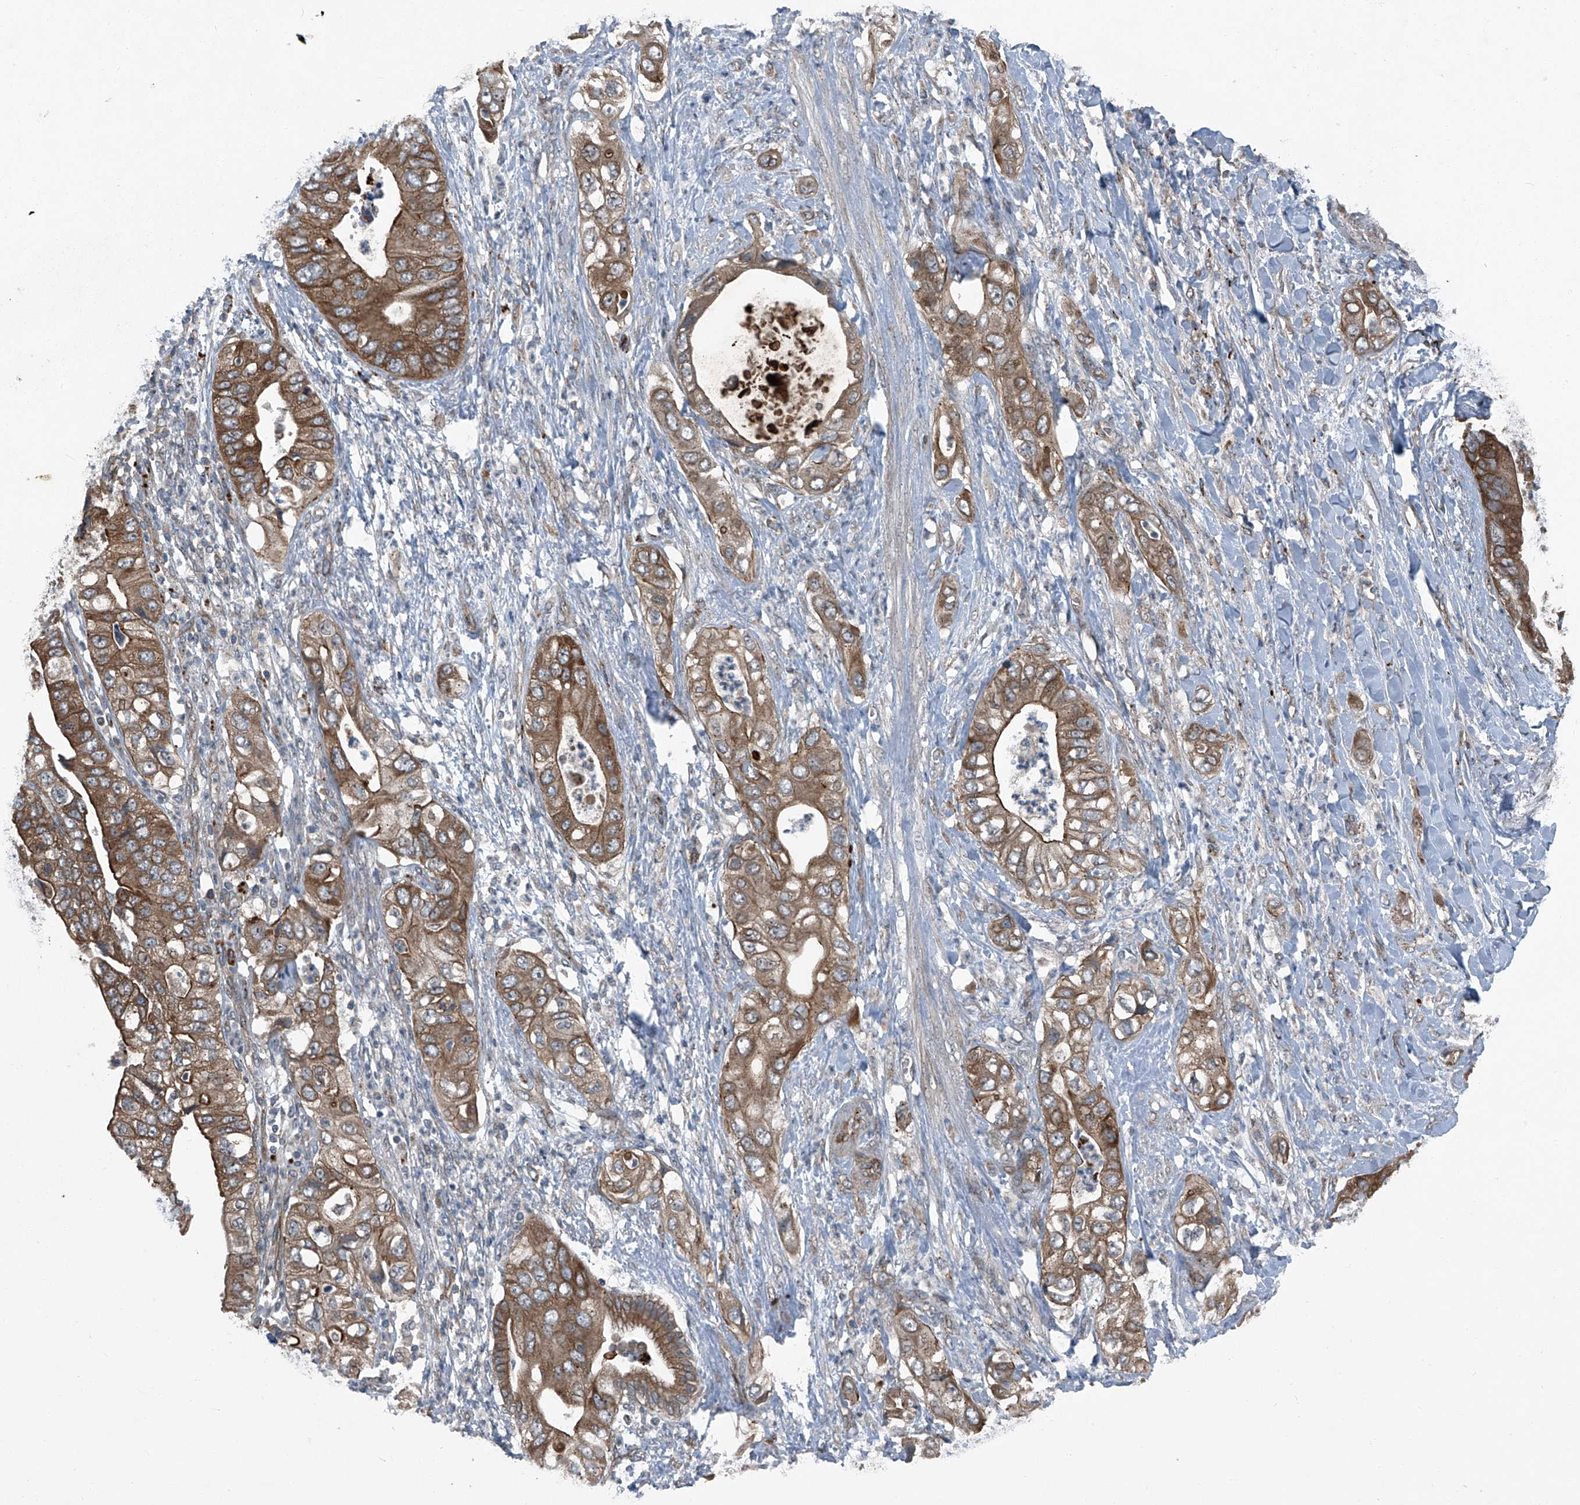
{"staining": {"intensity": "moderate", "quantity": ">75%", "location": "cytoplasmic/membranous"}, "tissue": "pancreatic cancer", "cell_type": "Tumor cells", "image_type": "cancer", "snomed": [{"axis": "morphology", "description": "Adenocarcinoma, NOS"}, {"axis": "topography", "description": "Pancreas"}], "caption": "This micrograph shows immunohistochemistry (IHC) staining of adenocarcinoma (pancreatic), with medium moderate cytoplasmic/membranous expression in about >75% of tumor cells.", "gene": "SENP2", "patient": {"sex": "female", "age": 78}}